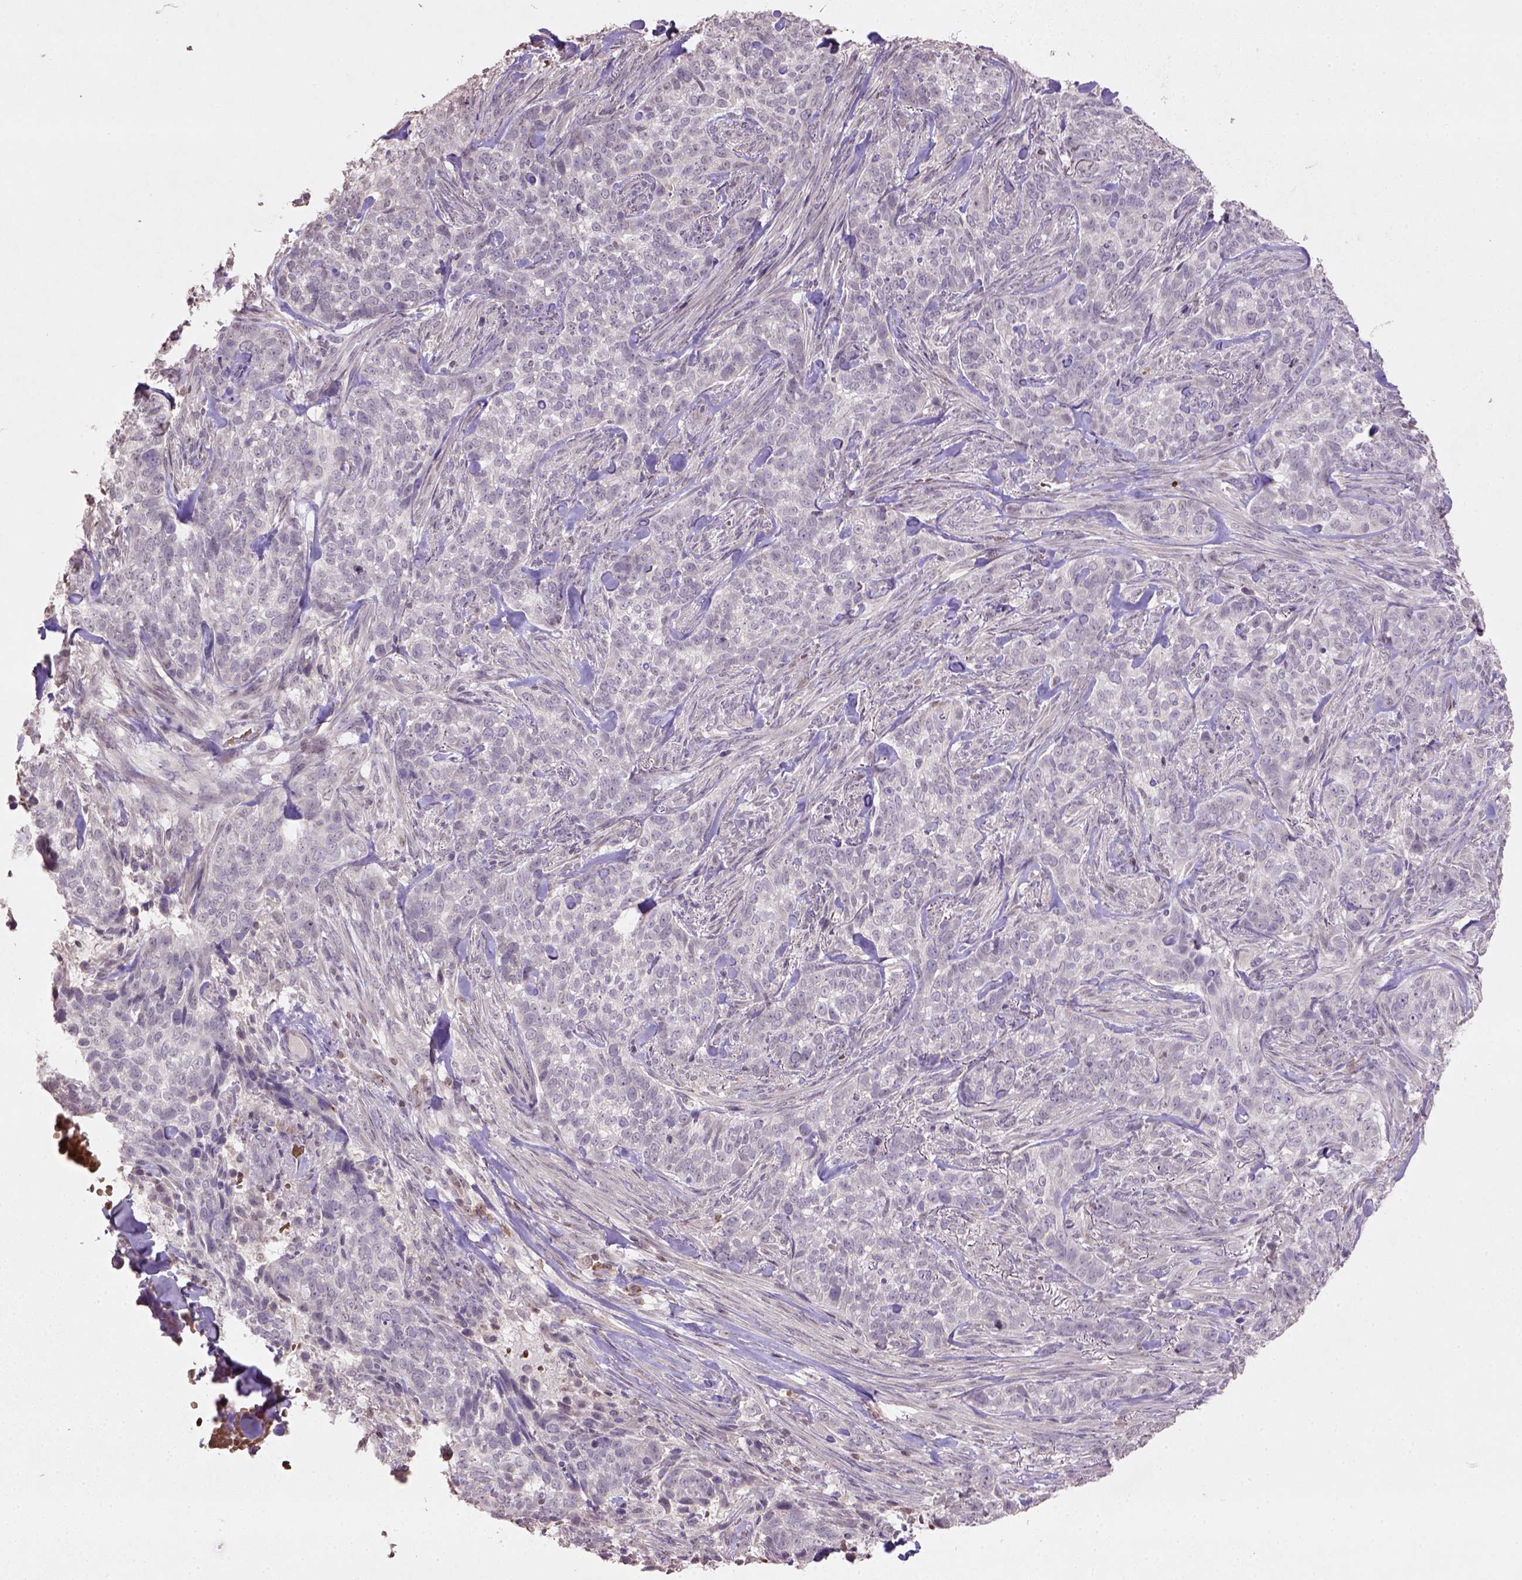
{"staining": {"intensity": "negative", "quantity": "none", "location": "none"}, "tissue": "skin cancer", "cell_type": "Tumor cells", "image_type": "cancer", "snomed": [{"axis": "morphology", "description": "Basal cell carcinoma"}, {"axis": "topography", "description": "Skin"}], "caption": "The photomicrograph displays no significant positivity in tumor cells of skin basal cell carcinoma.", "gene": "NUDT3", "patient": {"sex": "female", "age": 69}}